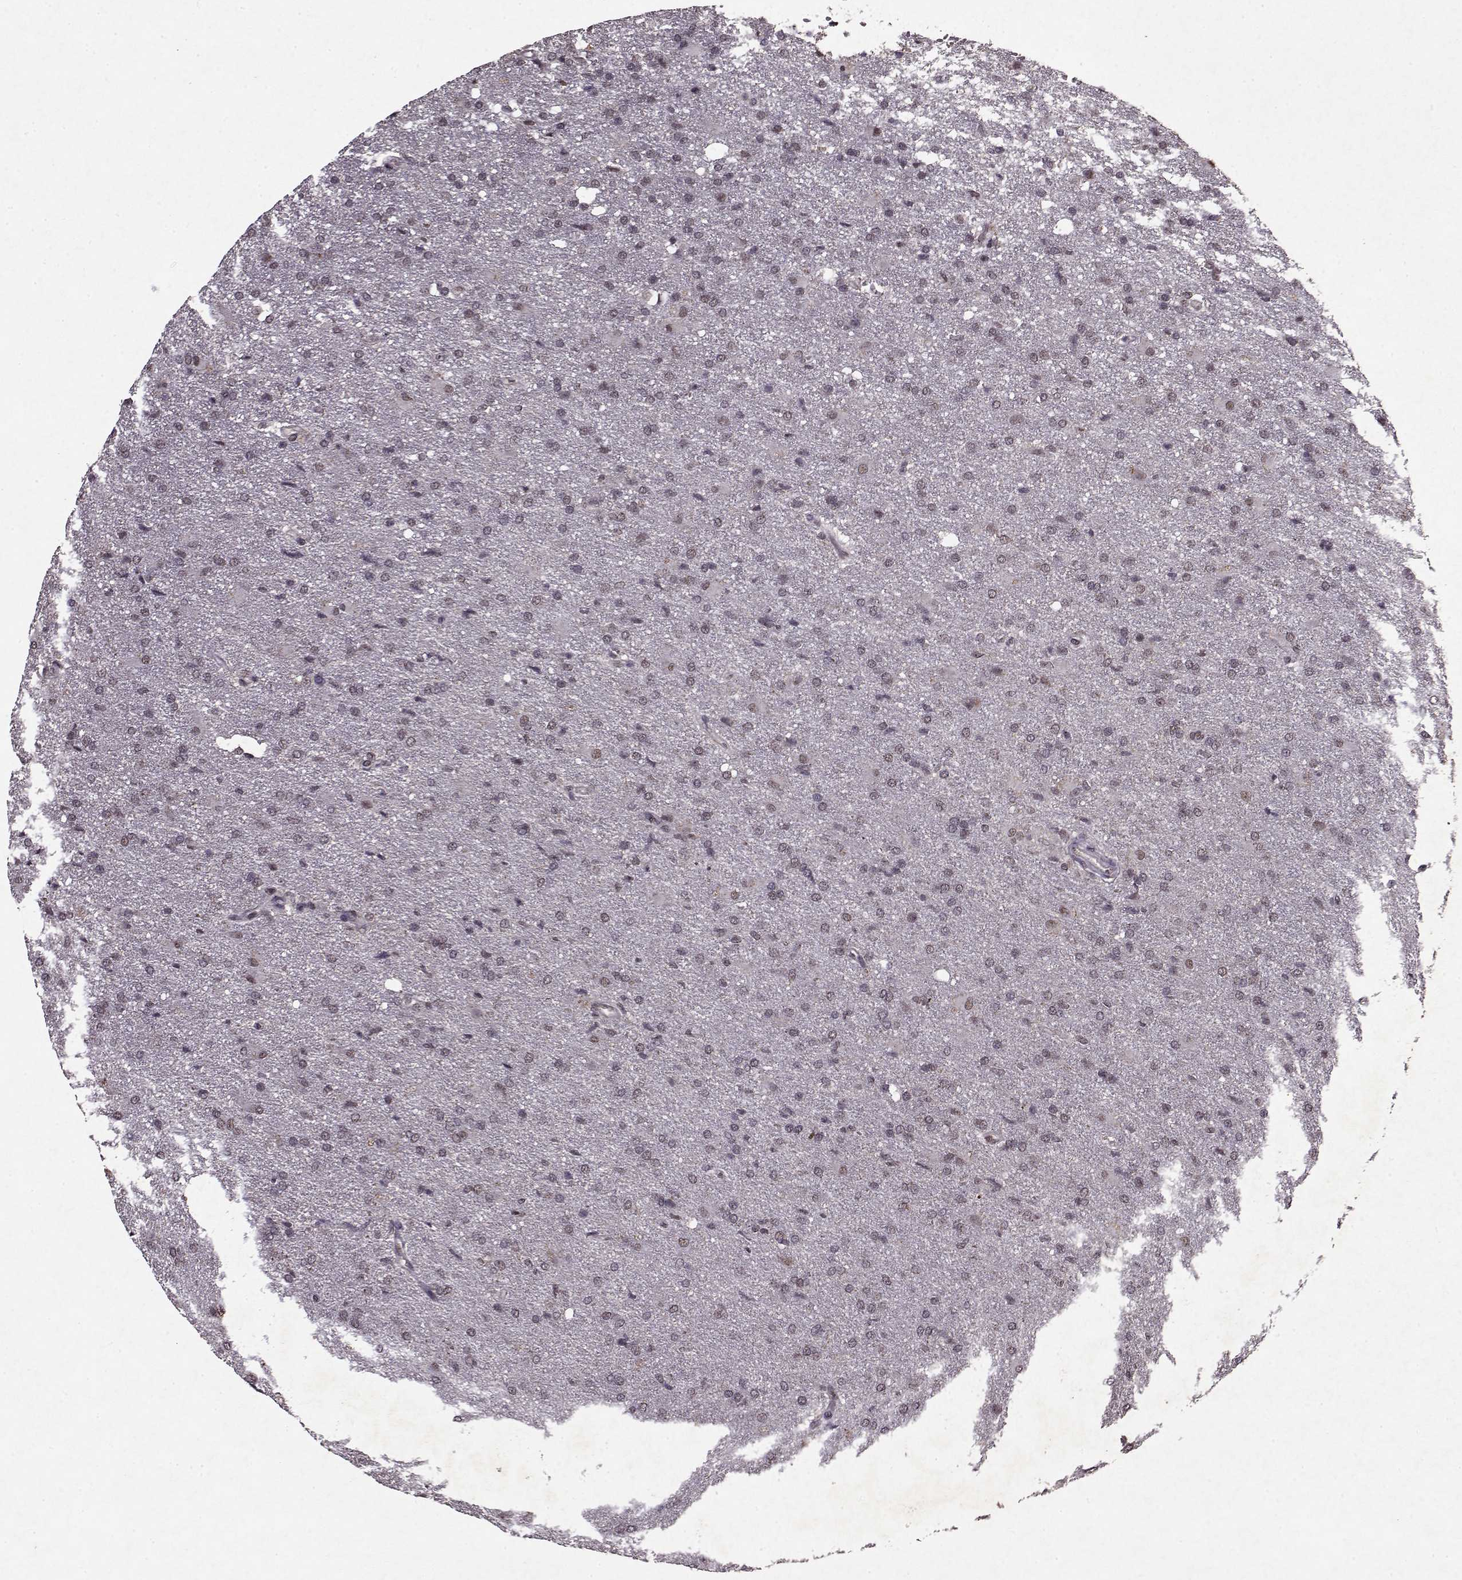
{"staining": {"intensity": "negative", "quantity": "none", "location": "none"}, "tissue": "glioma", "cell_type": "Tumor cells", "image_type": "cancer", "snomed": [{"axis": "morphology", "description": "Glioma, malignant, High grade"}, {"axis": "topography", "description": "Brain"}], "caption": "Tumor cells are negative for brown protein staining in glioma.", "gene": "PSMA7", "patient": {"sex": "male", "age": 68}}